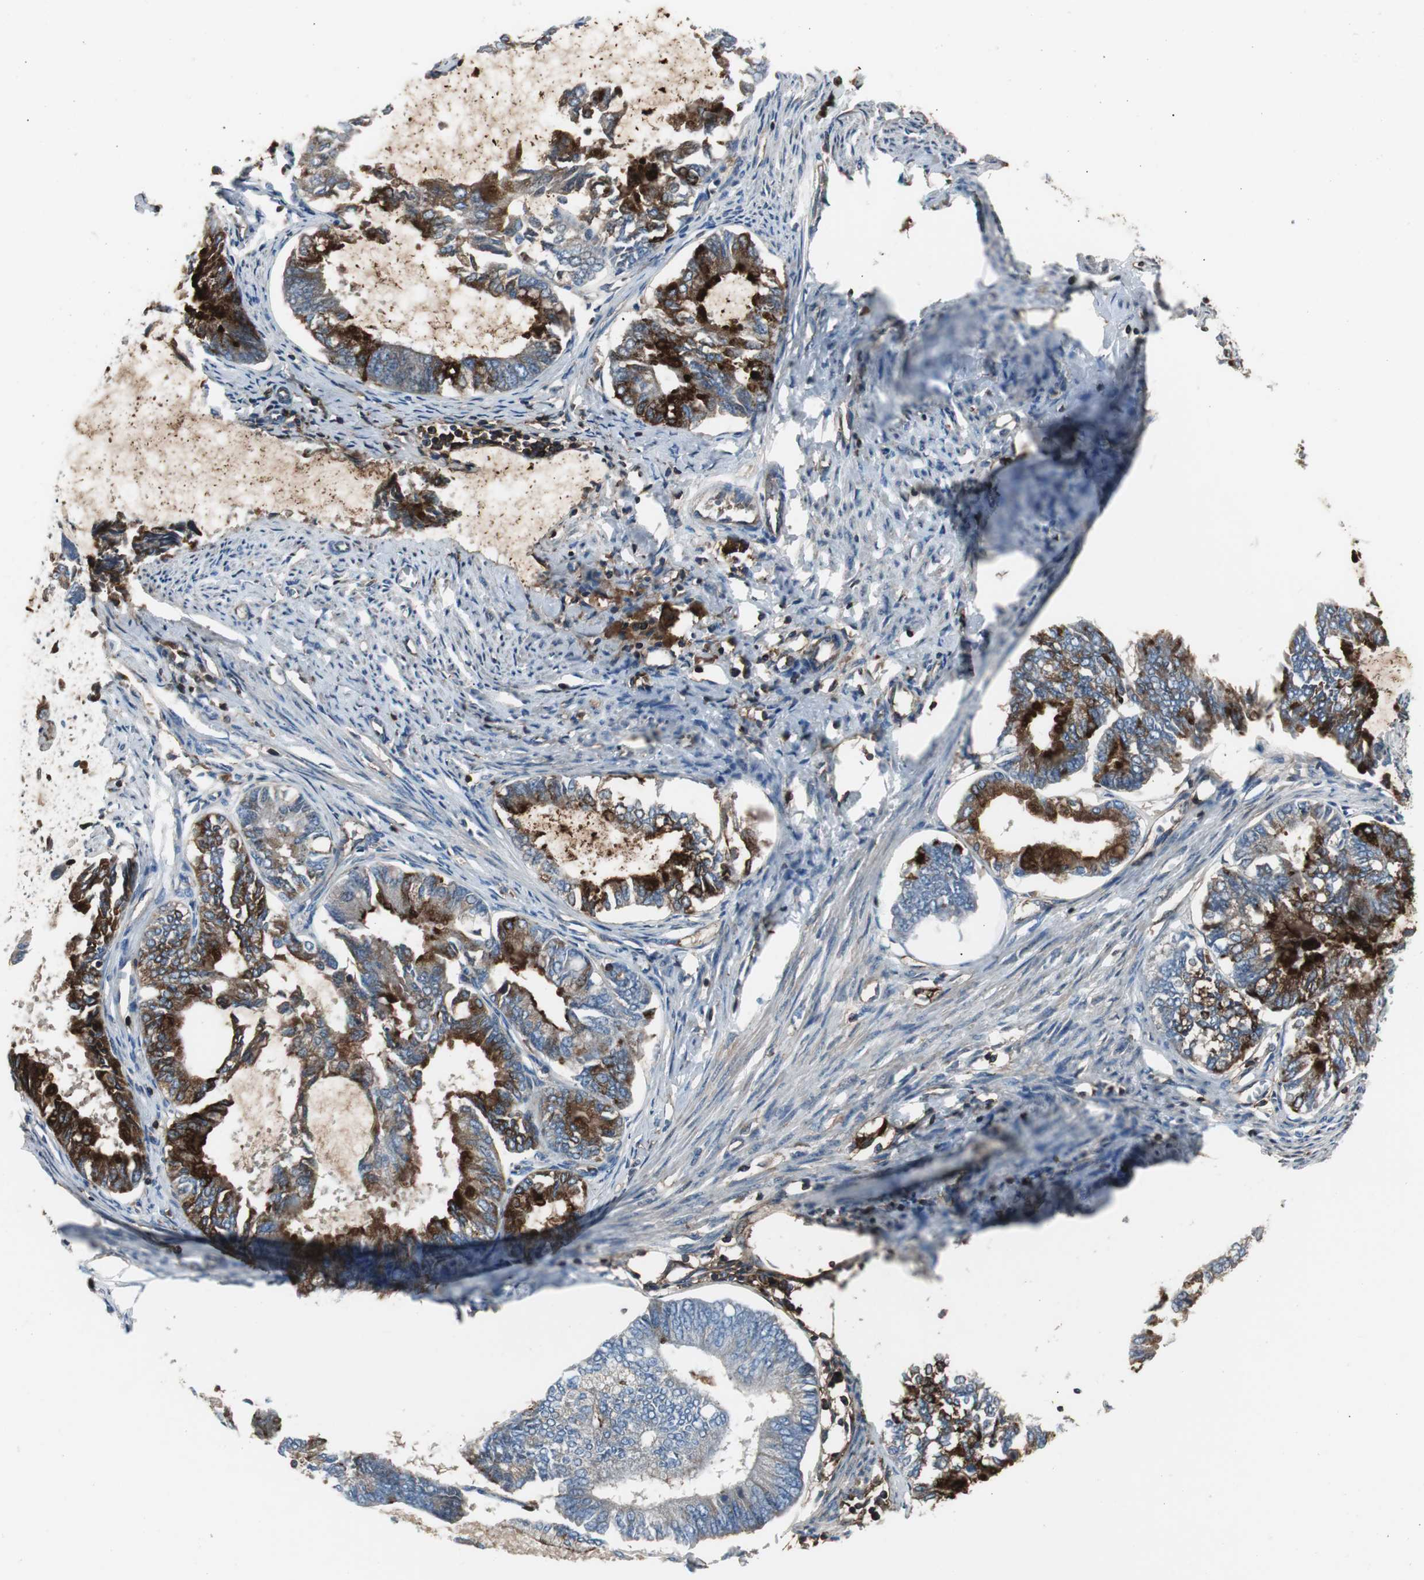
{"staining": {"intensity": "strong", "quantity": ">75%", "location": "cytoplasmic/membranous"}, "tissue": "endometrial cancer", "cell_type": "Tumor cells", "image_type": "cancer", "snomed": [{"axis": "morphology", "description": "Adenocarcinoma, NOS"}, {"axis": "topography", "description": "Endometrium"}], "caption": "Human endometrial cancer stained with a protein marker displays strong staining in tumor cells.", "gene": "B2M", "patient": {"sex": "female", "age": 86}}